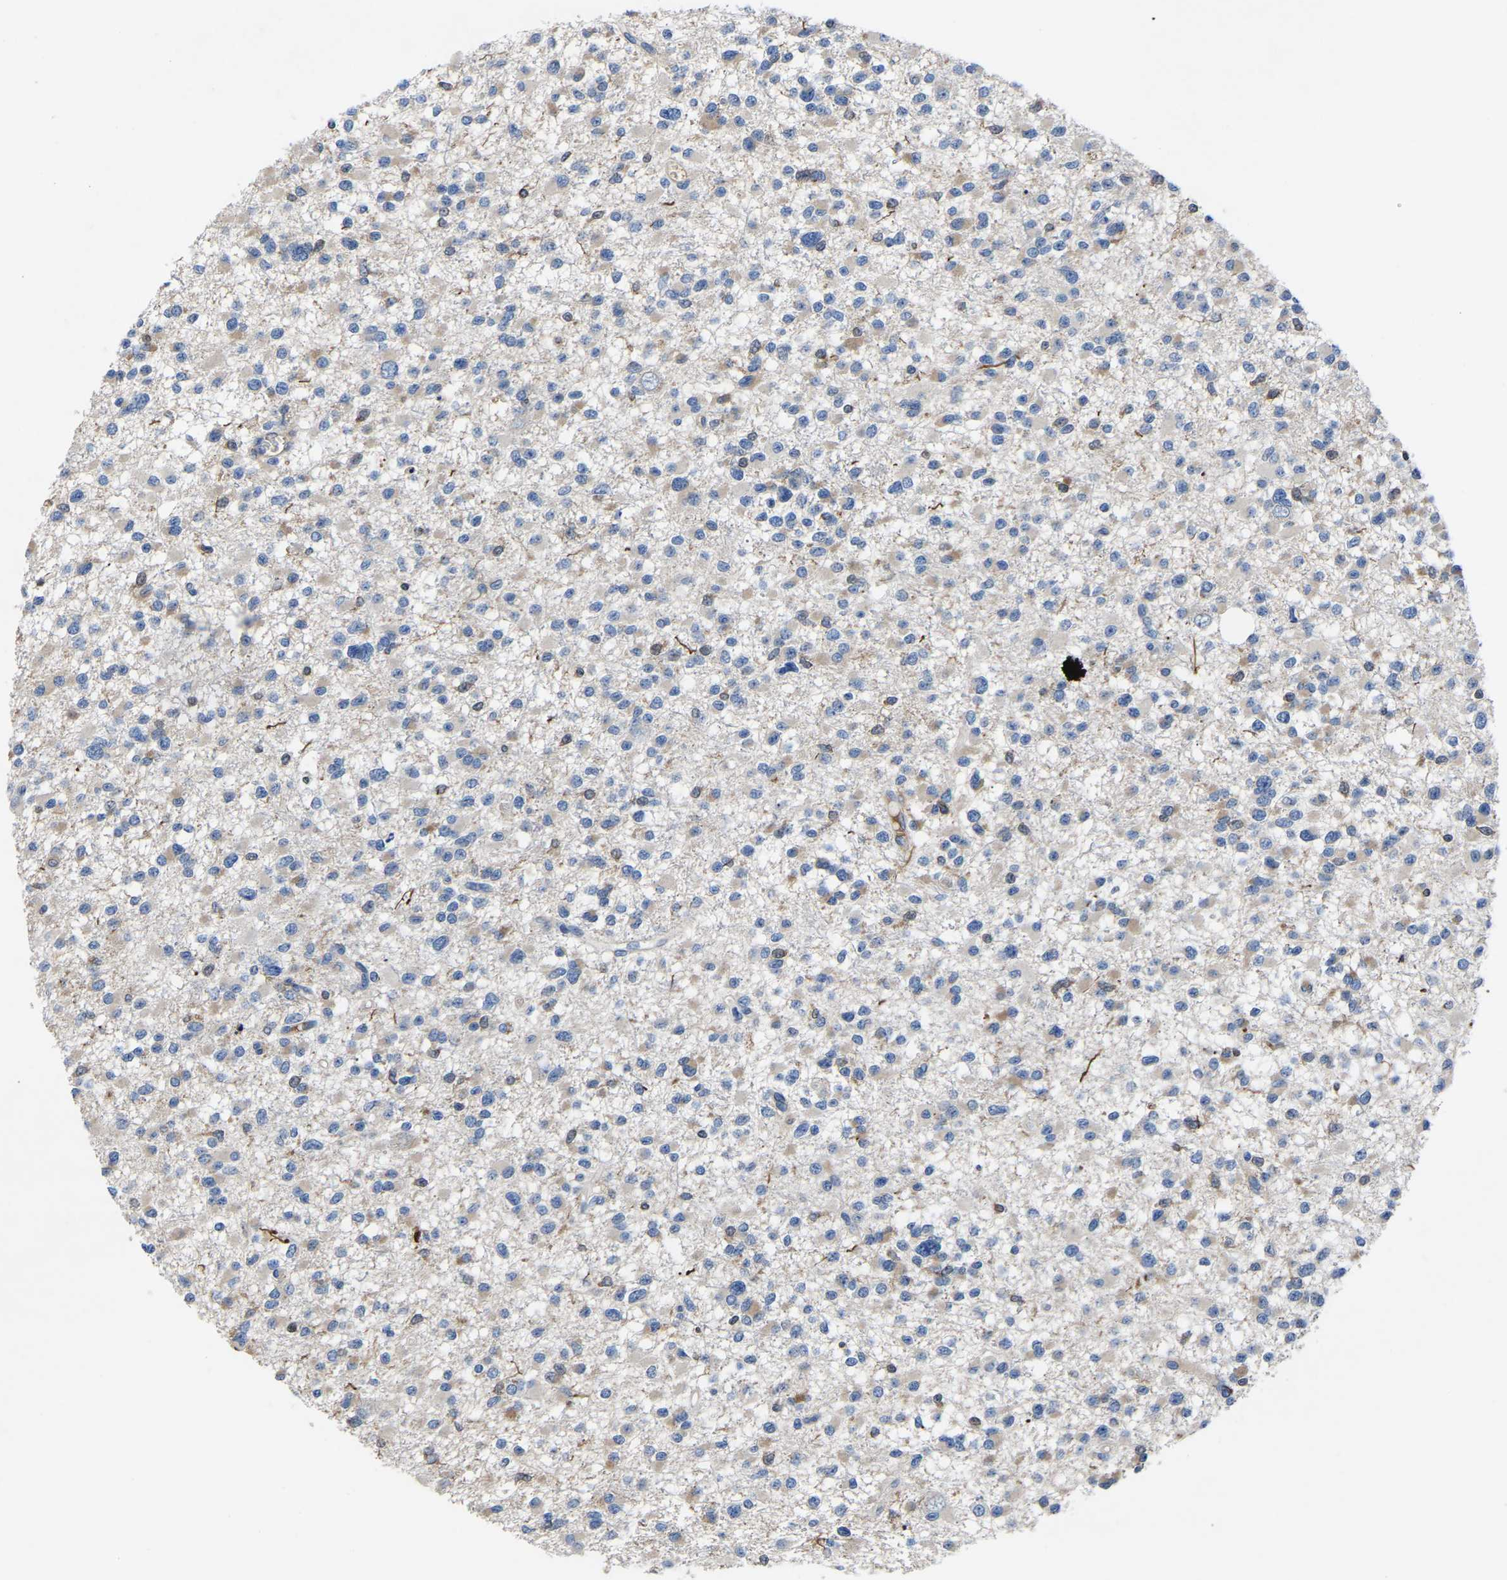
{"staining": {"intensity": "weak", "quantity": "<25%", "location": "cytoplasmic/membranous"}, "tissue": "glioma", "cell_type": "Tumor cells", "image_type": "cancer", "snomed": [{"axis": "morphology", "description": "Glioma, malignant, Low grade"}, {"axis": "topography", "description": "Brain"}], "caption": "A histopathology image of malignant glioma (low-grade) stained for a protein displays no brown staining in tumor cells.", "gene": "ATG2B", "patient": {"sex": "female", "age": 22}}